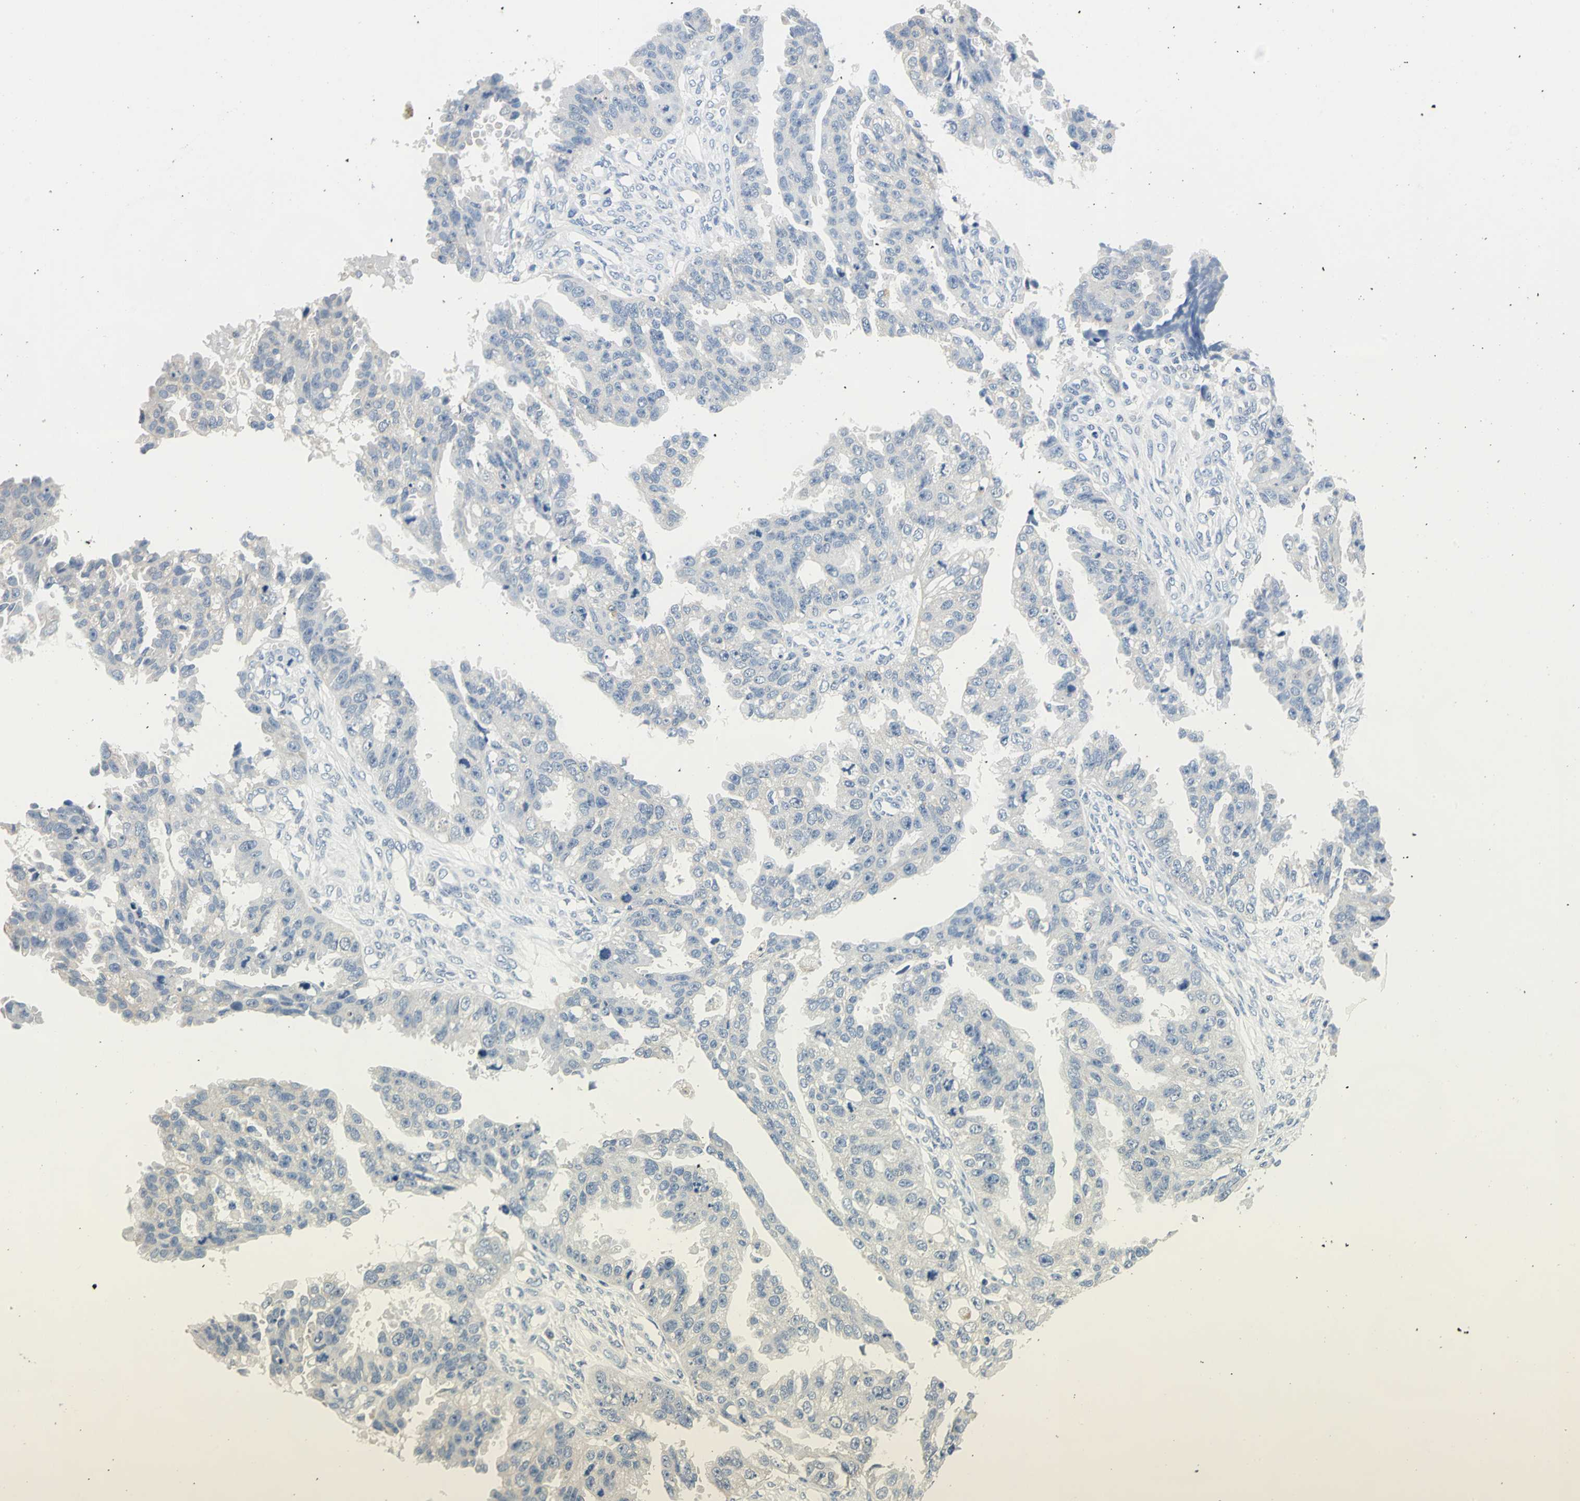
{"staining": {"intensity": "weak", "quantity": "25%-75%", "location": "cytoplasmic/membranous"}, "tissue": "ovarian cancer", "cell_type": "Tumor cells", "image_type": "cancer", "snomed": [{"axis": "morphology", "description": "Carcinoma, NOS"}, {"axis": "topography", "description": "Soft tissue"}, {"axis": "topography", "description": "Ovary"}], "caption": "Ovarian cancer stained with a protein marker demonstrates weak staining in tumor cells.", "gene": "RASD2", "patient": {"sex": "female", "age": 54}}